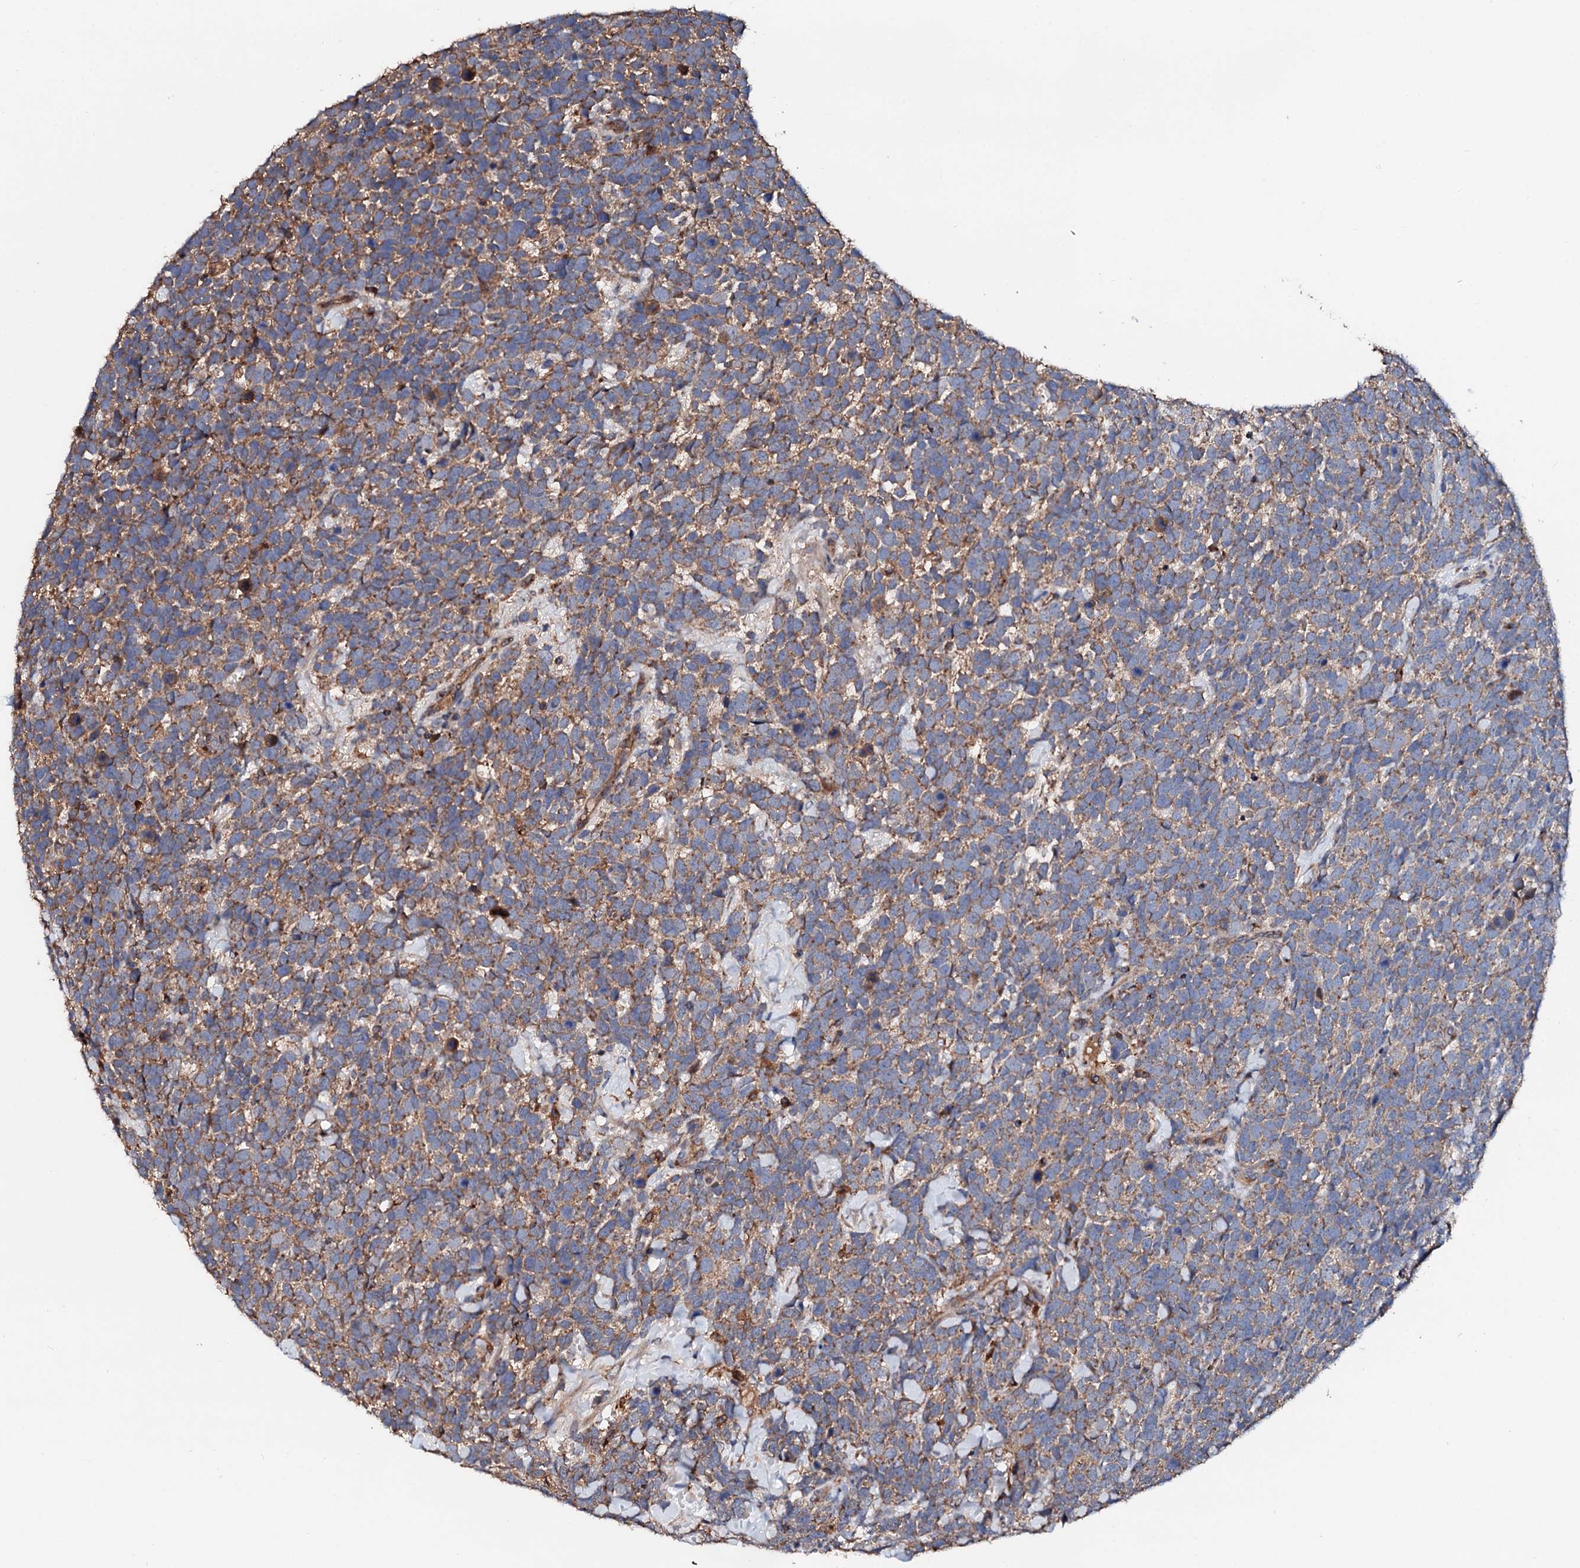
{"staining": {"intensity": "moderate", "quantity": ">75%", "location": "cytoplasmic/membranous"}, "tissue": "urothelial cancer", "cell_type": "Tumor cells", "image_type": "cancer", "snomed": [{"axis": "morphology", "description": "Urothelial carcinoma, High grade"}, {"axis": "topography", "description": "Urinary bladder"}], "caption": "High-magnification brightfield microscopy of urothelial cancer stained with DAB (3,3'-diaminobenzidine) (brown) and counterstained with hematoxylin (blue). tumor cells exhibit moderate cytoplasmic/membranous expression is appreciated in approximately>75% of cells.", "gene": "ST3GAL1", "patient": {"sex": "female", "age": 82}}